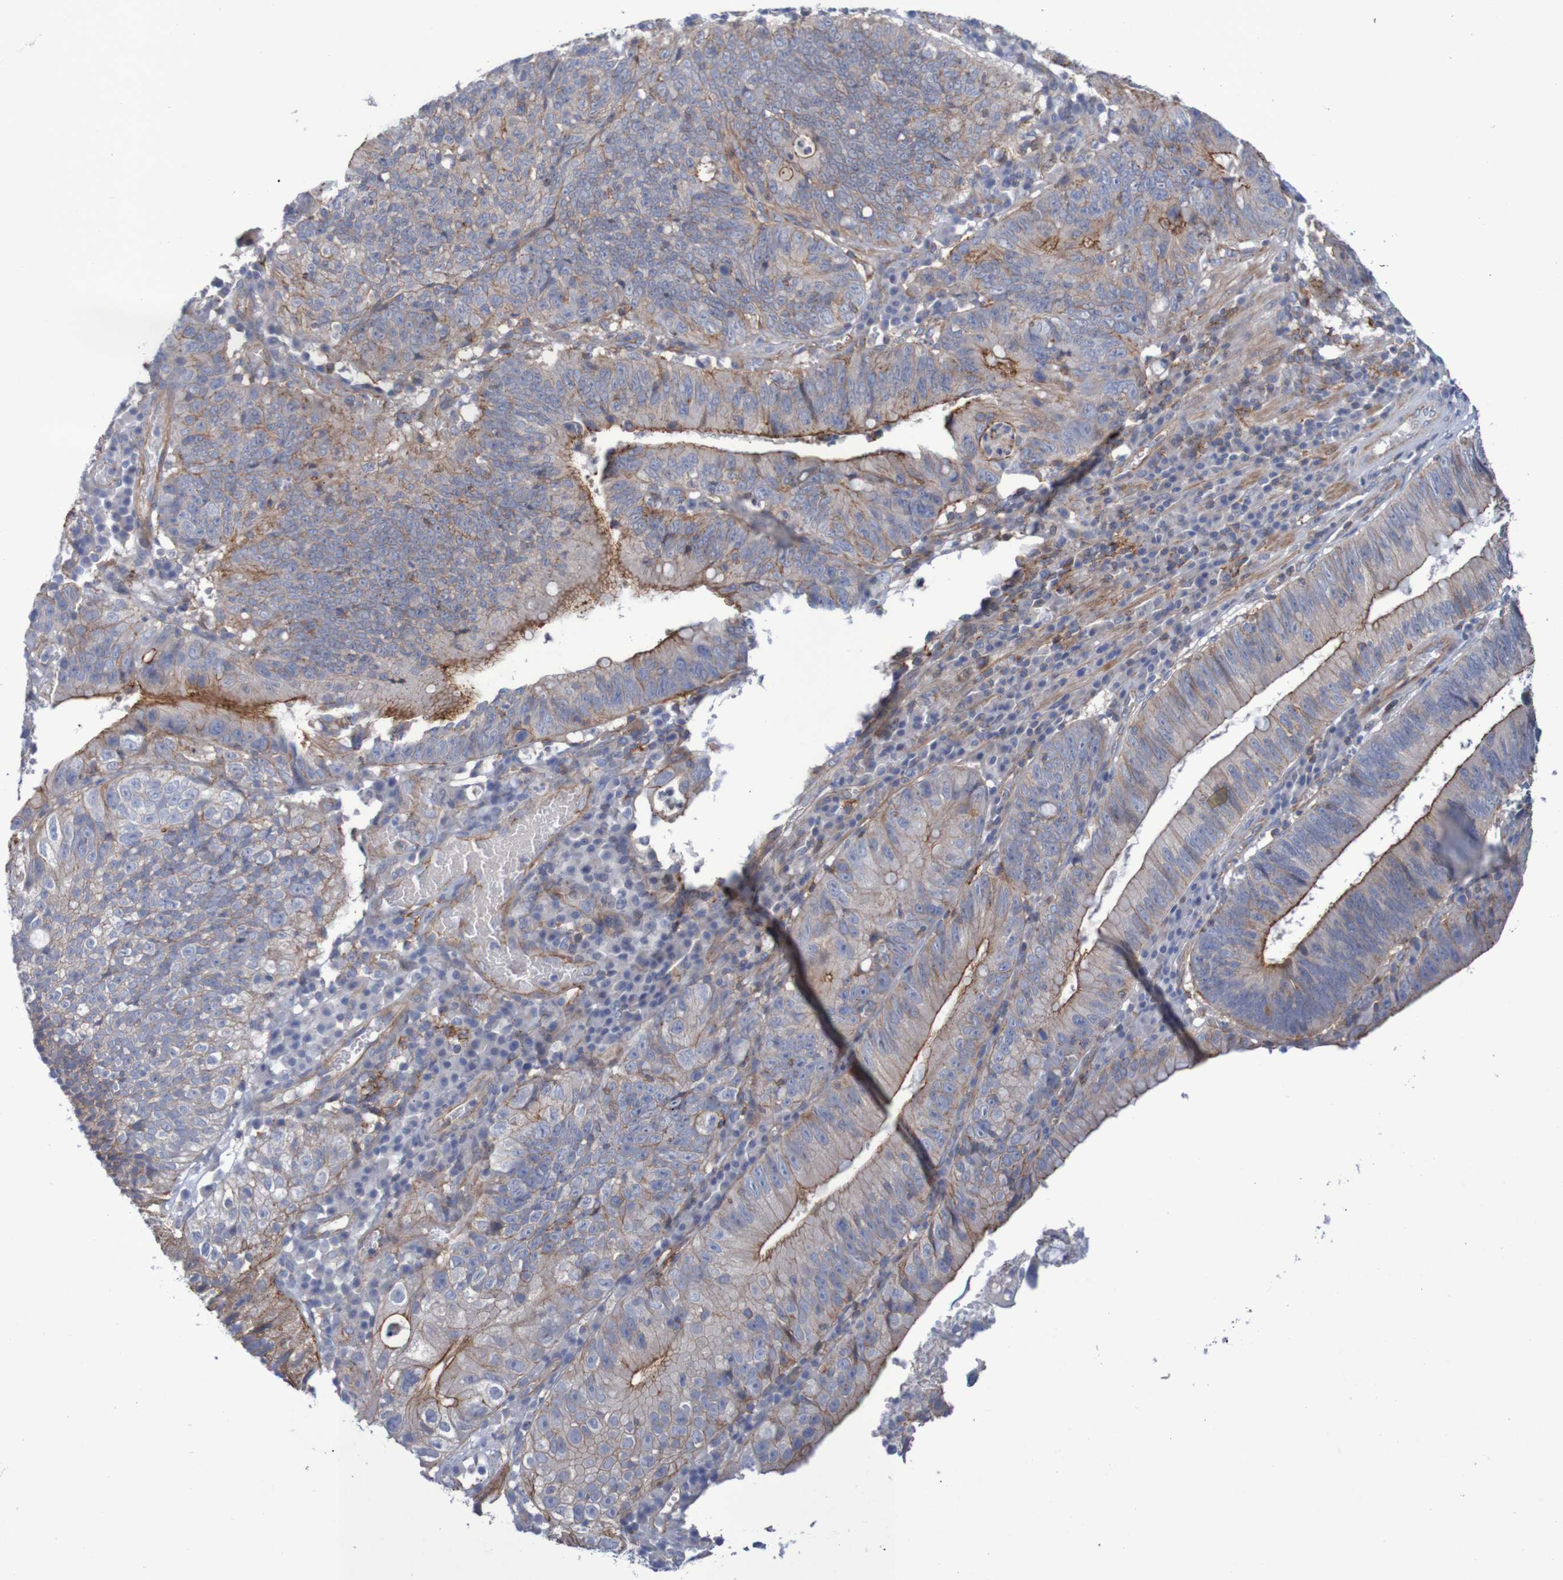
{"staining": {"intensity": "moderate", "quantity": ">75%", "location": "cytoplasmic/membranous"}, "tissue": "stomach cancer", "cell_type": "Tumor cells", "image_type": "cancer", "snomed": [{"axis": "morphology", "description": "Adenocarcinoma, NOS"}, {"axis": "topography", "description": "Stomach"}], "caption": "This histopathology image reveals stomach adenocarcinoma stained with immunohistochemistry (IHC) to label a protein in brown. The cytoplasmic/membranous of tumor cells show moderate positivity for the protein. Nuclei are counter-stained blue.", "gene": "NECTIN2", "patient": {"sex": "male", "age": 59}}